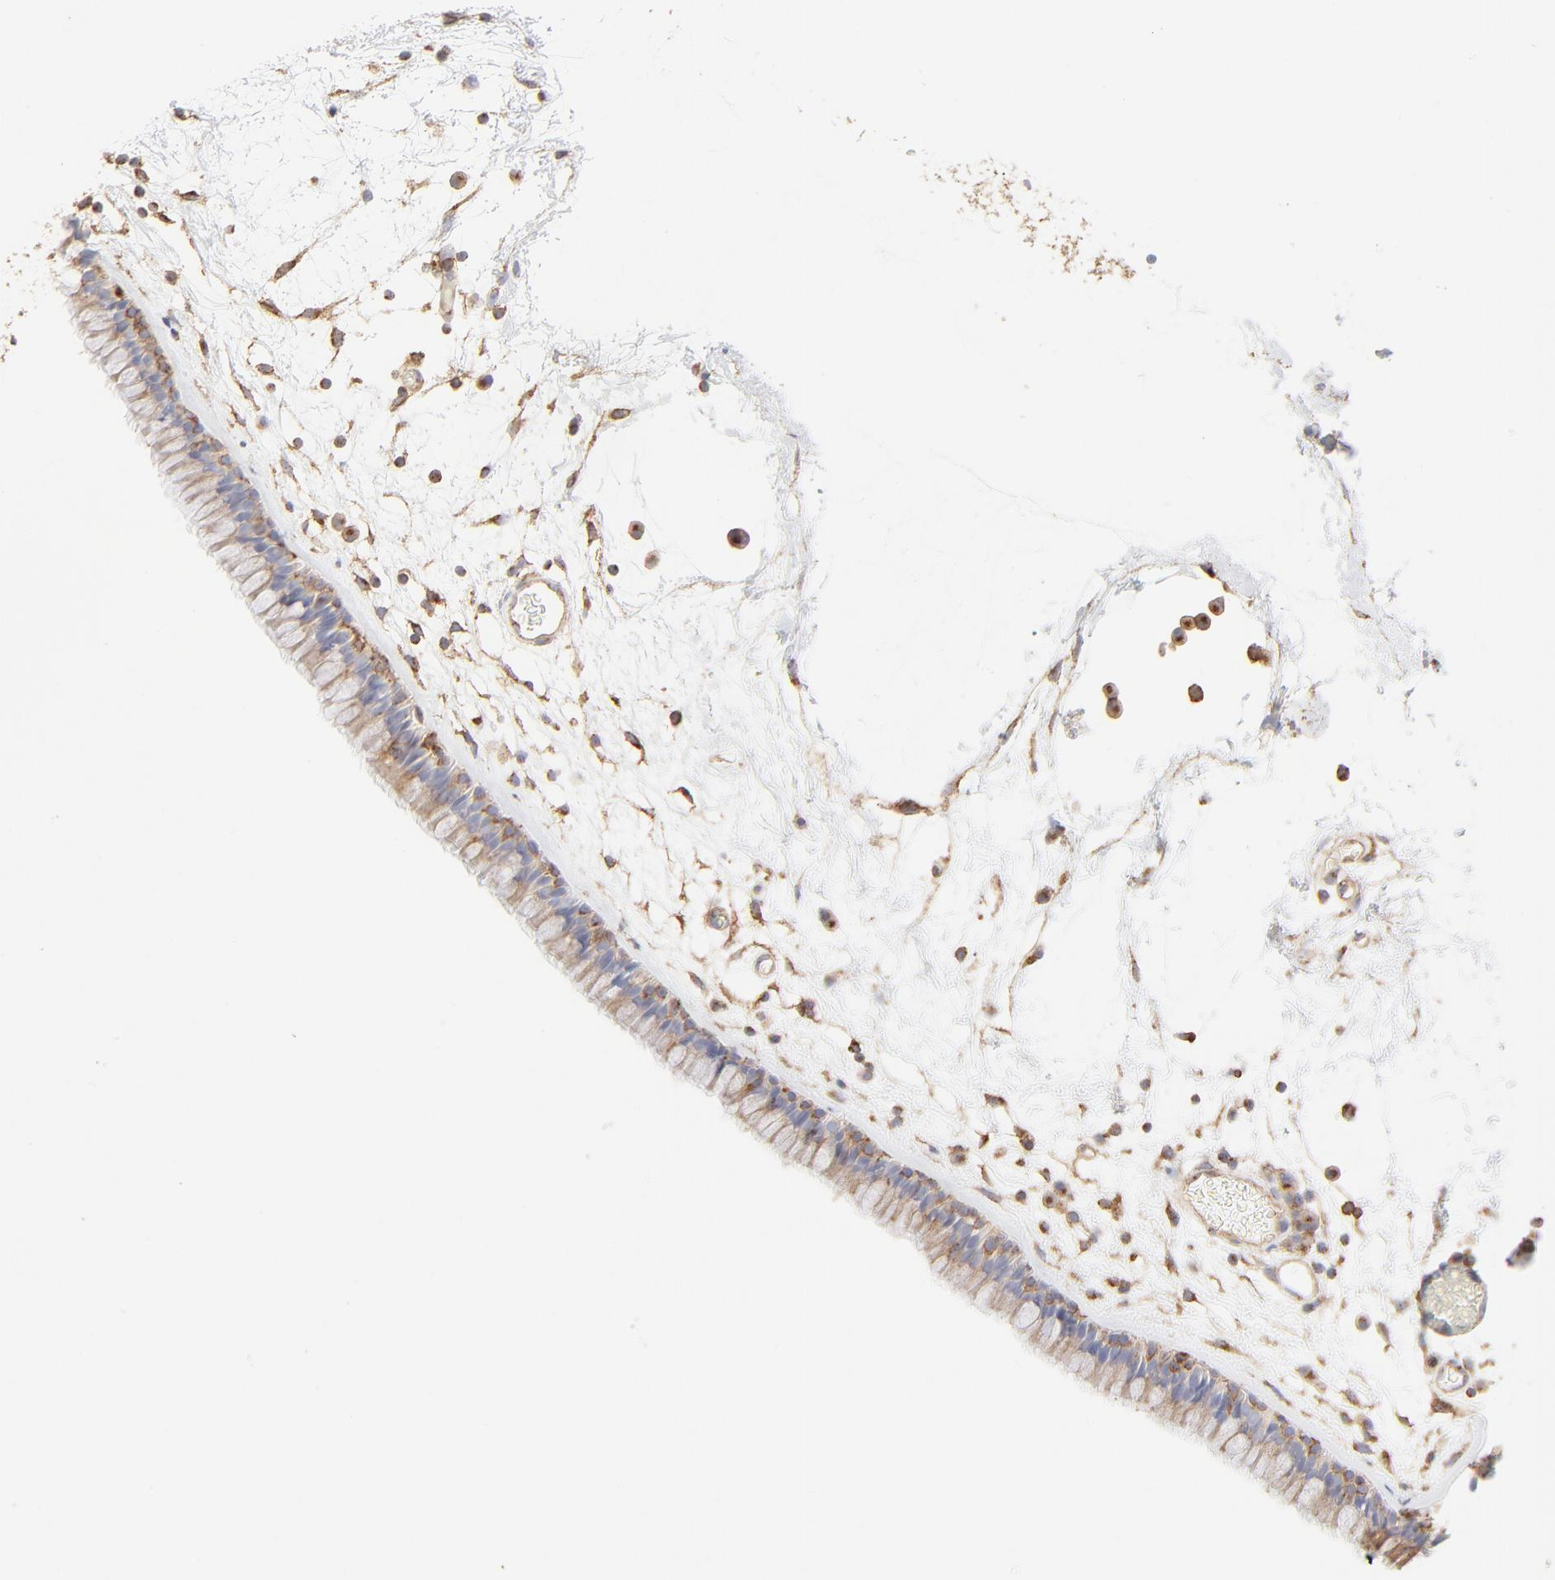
{"staining": {"intensity": "moderate", "quantity": "25%-75%", "location": "cytoplasmic/membranous"}, "tissue": "nasopharynx", "cell_type": "Respiratory epithelial cells", "image_type": "normal", "snomed": [{"axis": "morphology", "description": "Normal tissue, NOS"}, {"axis": "morphology", "description": "Inflammation, NOS"}, {"axis": "topography", "description": "Nasopharynx"}], "caption": "Immunohistochemical staining of unremarkable human nasopharynx exhibits 25%-75% levels of moderate cytoplasmic/membranous protein staining in about 25%-75% of respiratory epithelial cells.", "gene": "CLTB", "patient": {"sex": "male", "age": 48}}